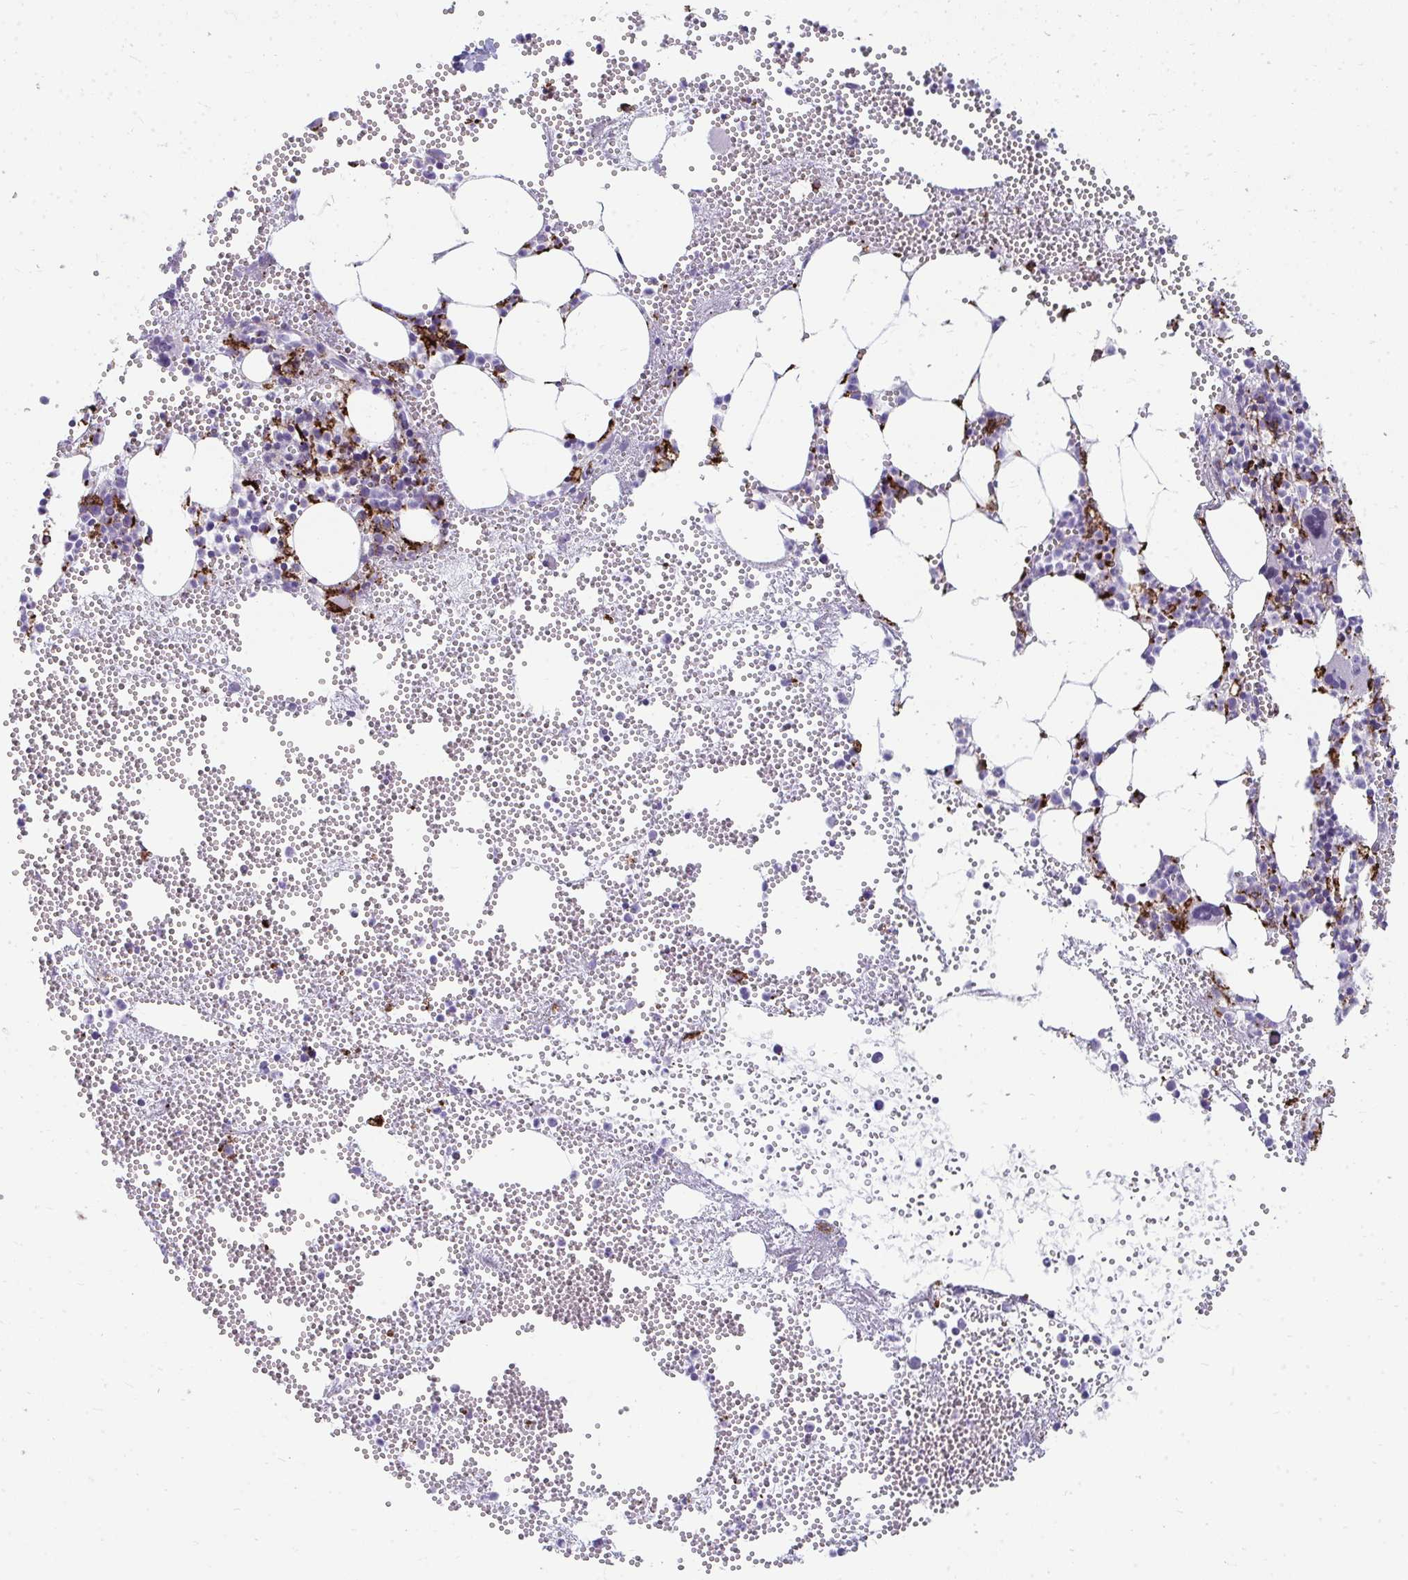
{"staining": {"intensity": "strong", "quantity": "25%-75%", "location": "cytoplasmic/membranous"}, "tissue": "bone marrow", "cell_type": "Hematopoietic cells", "image_type": "normal", "snomed": [{"axis": "morphology", "description": "Normal tissue, NOS"}, {"axis": "topography", "description": "Bone marrow"}], "caption": "This is a photomicrograph of immunohistochemistry staining of normal bone marrow, which shows strong positivity in the cytoplasmic/membranous of hematopoietic cells.", "gene": "CD163", "patient": {"sex": "female", "age": 57}}